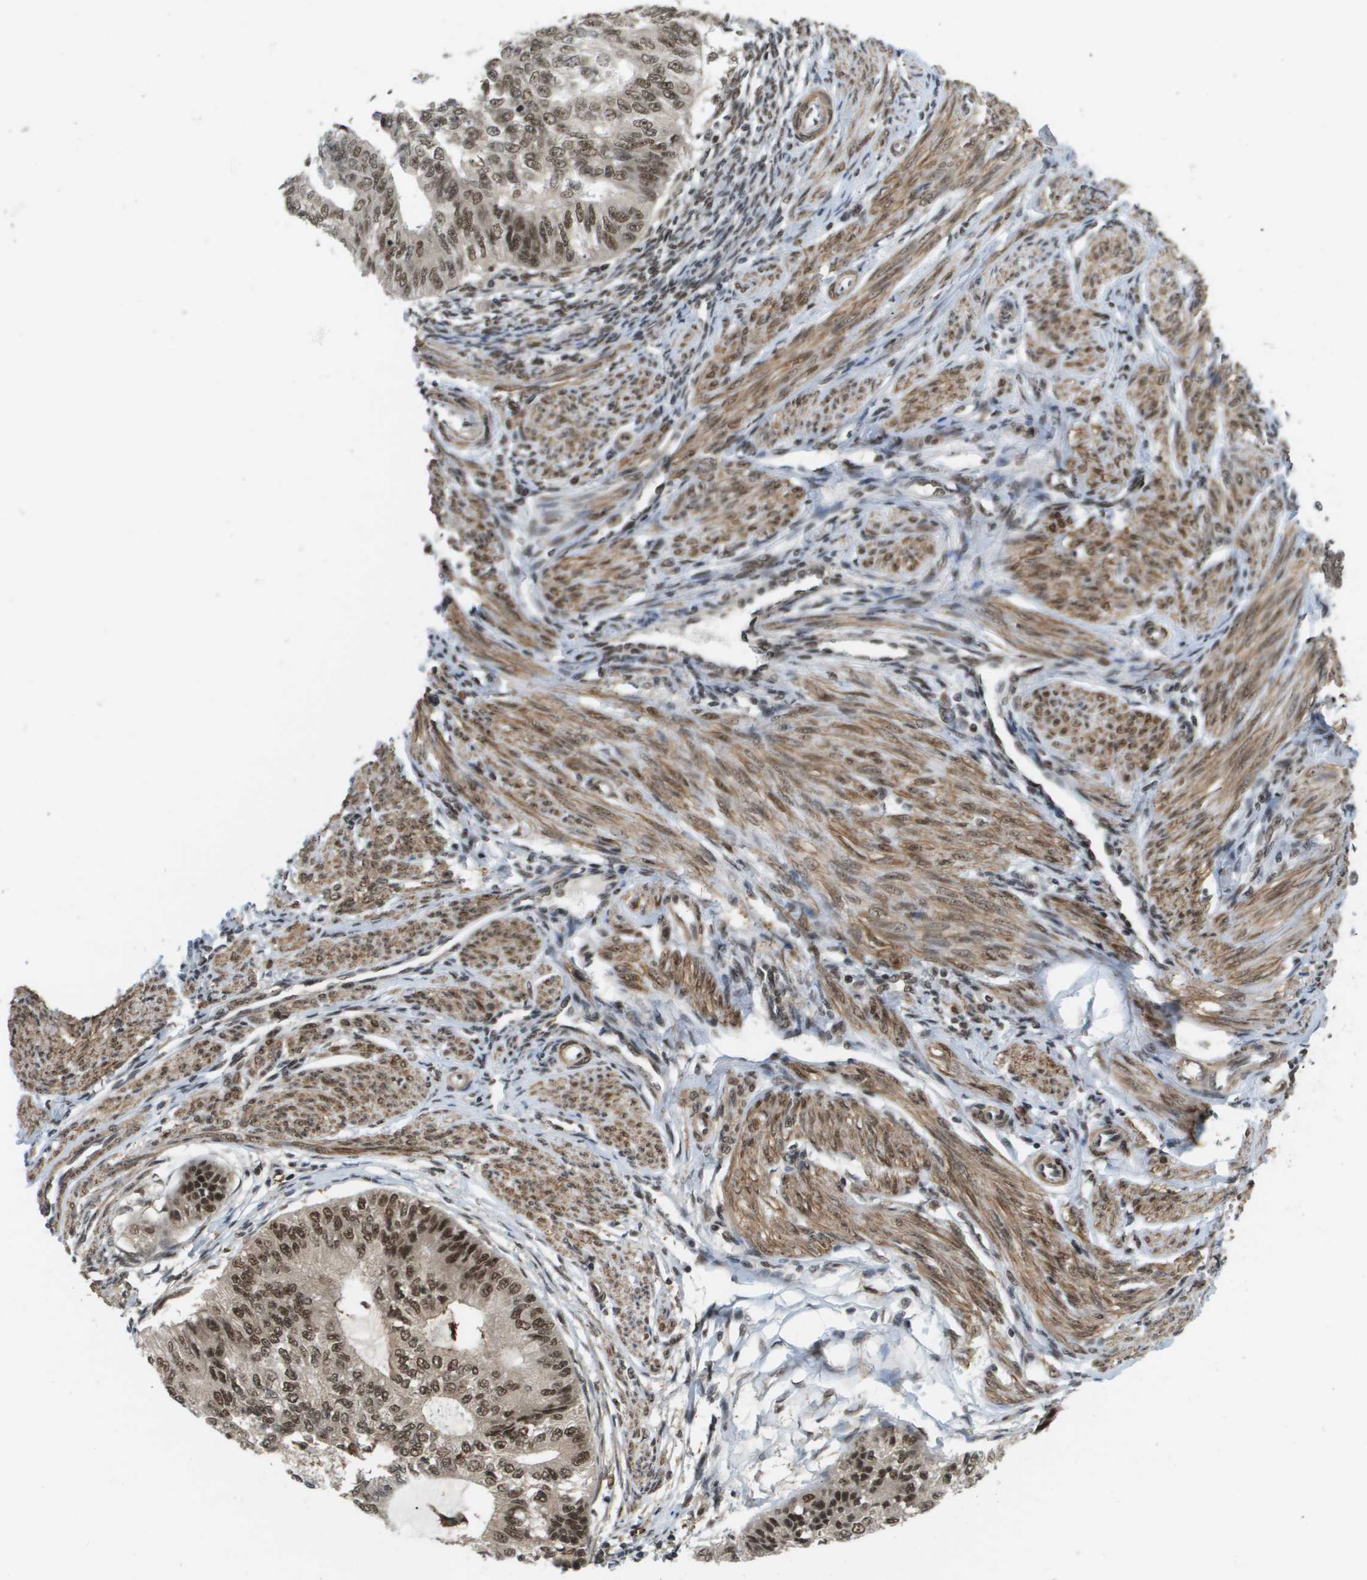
{"staining": {"intensity": "moderate", "quantity": ">75%", "location": "nuclear"}, "tissue": "endometrial cancer", "cell_type": "Tumor cells", "image_type": "cancer", "snomed": [{"axis": "morphology", "description": "Adenocarcinoma, NOS"}, {"axis": "topography", "description": "Endometrium"}], "caption": "Endometrial cancer stained with DAB IHC reveals medium levels of moderate nuclear staining in approximately >75% of tumor cells.", "gene": "PRCC", "patient": {"sex": "female", "age": 32}}